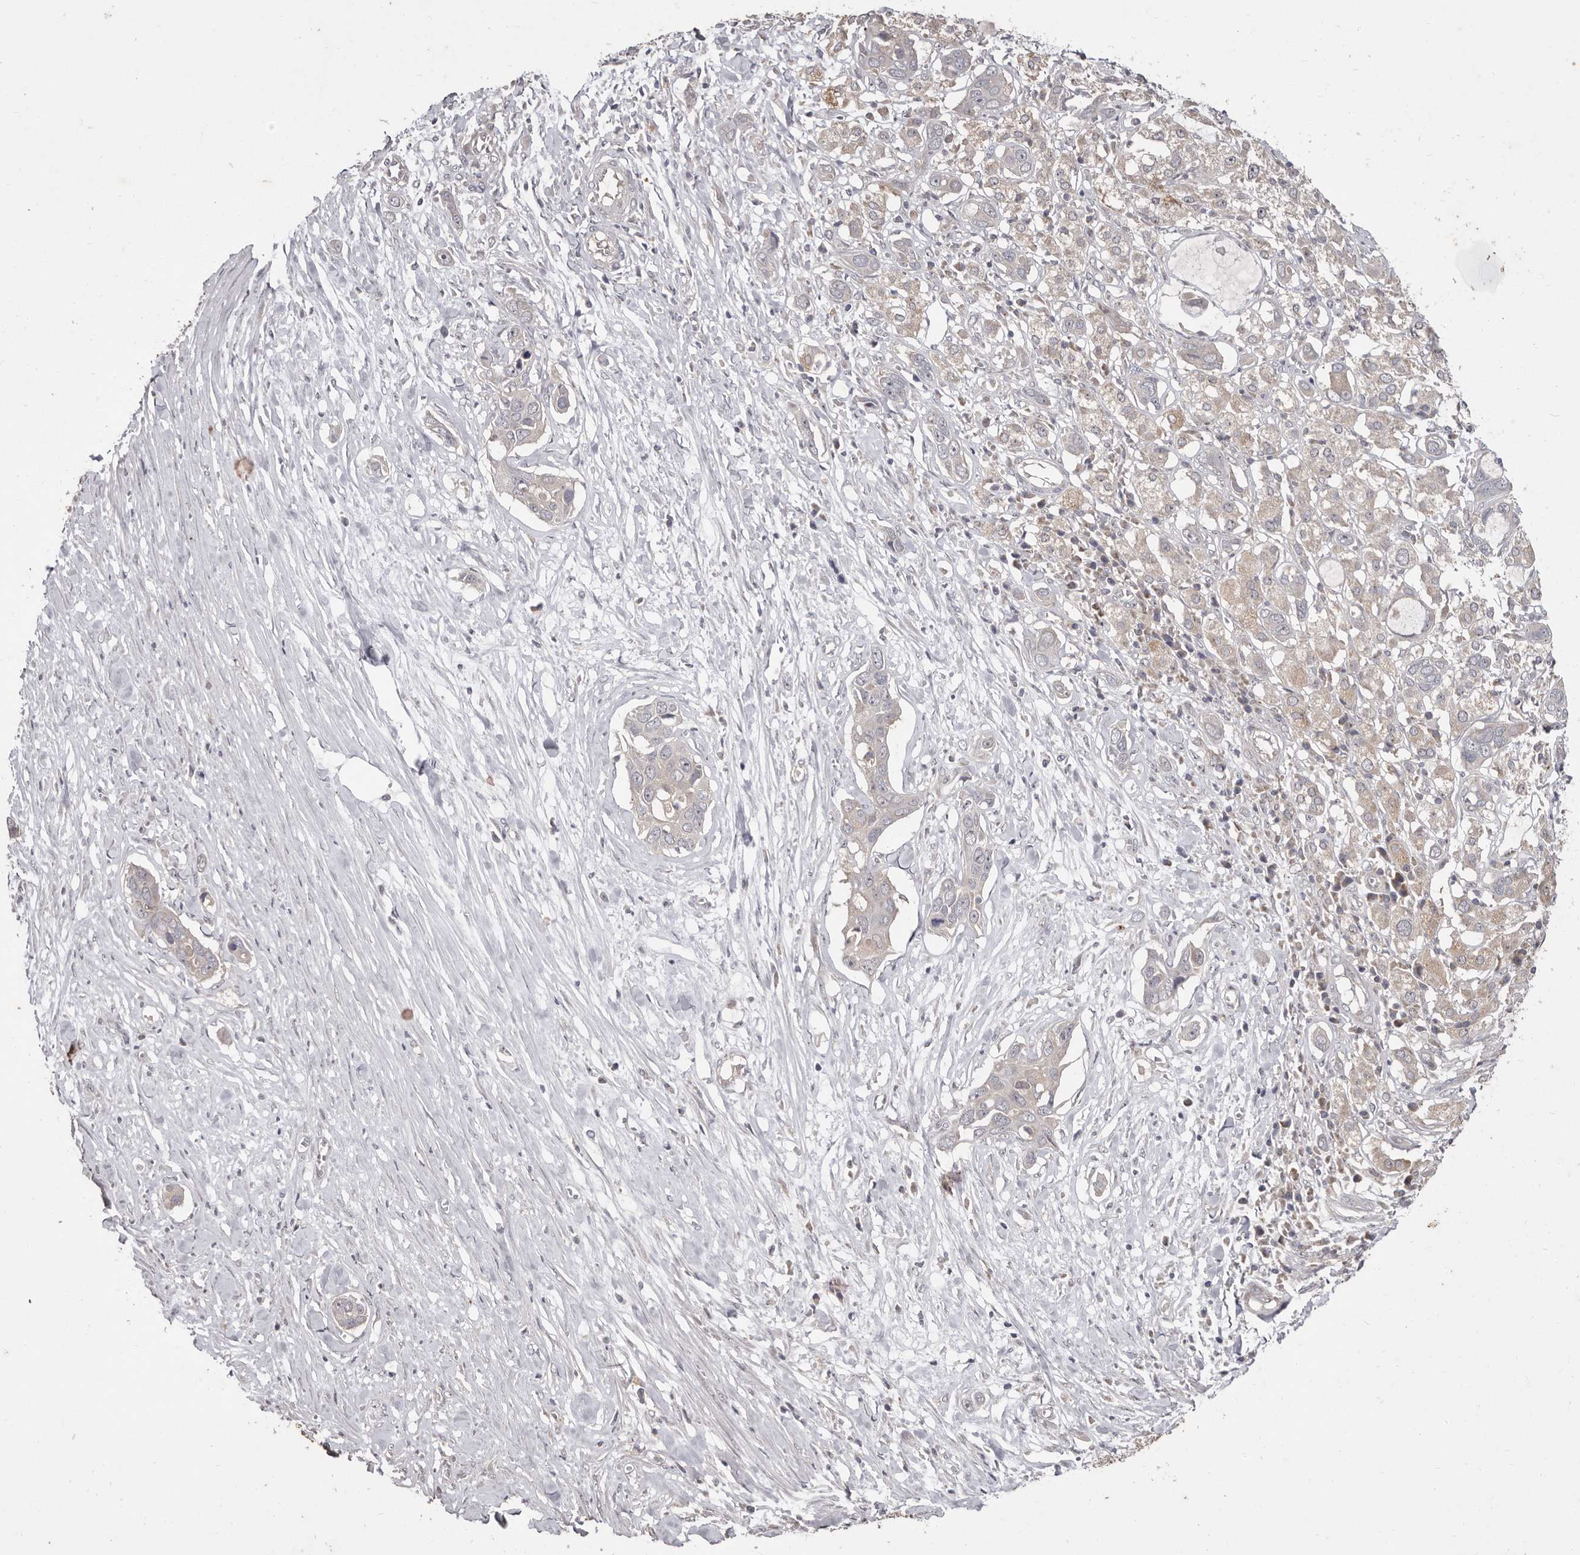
{"staining": {"intensity": "negative", "quantity": "none", "location": "none"}, "tissue": "pancreatic cancer", "cell_type": "Tumor cells", "image_type": "cancer", "snomed": [{"axis": "morphology", "description": "Adenocarcinoma, NOS"}, {"axis": "topography", "description": "Pancreas"}], "caption": "DAB immunohistochemical staining of human adenocarcinoma (pancreatic) demonstrates no significant staining in tumor cells.", "gene": "FLAD1", "patient": {"sex": "female", "age": 60}}